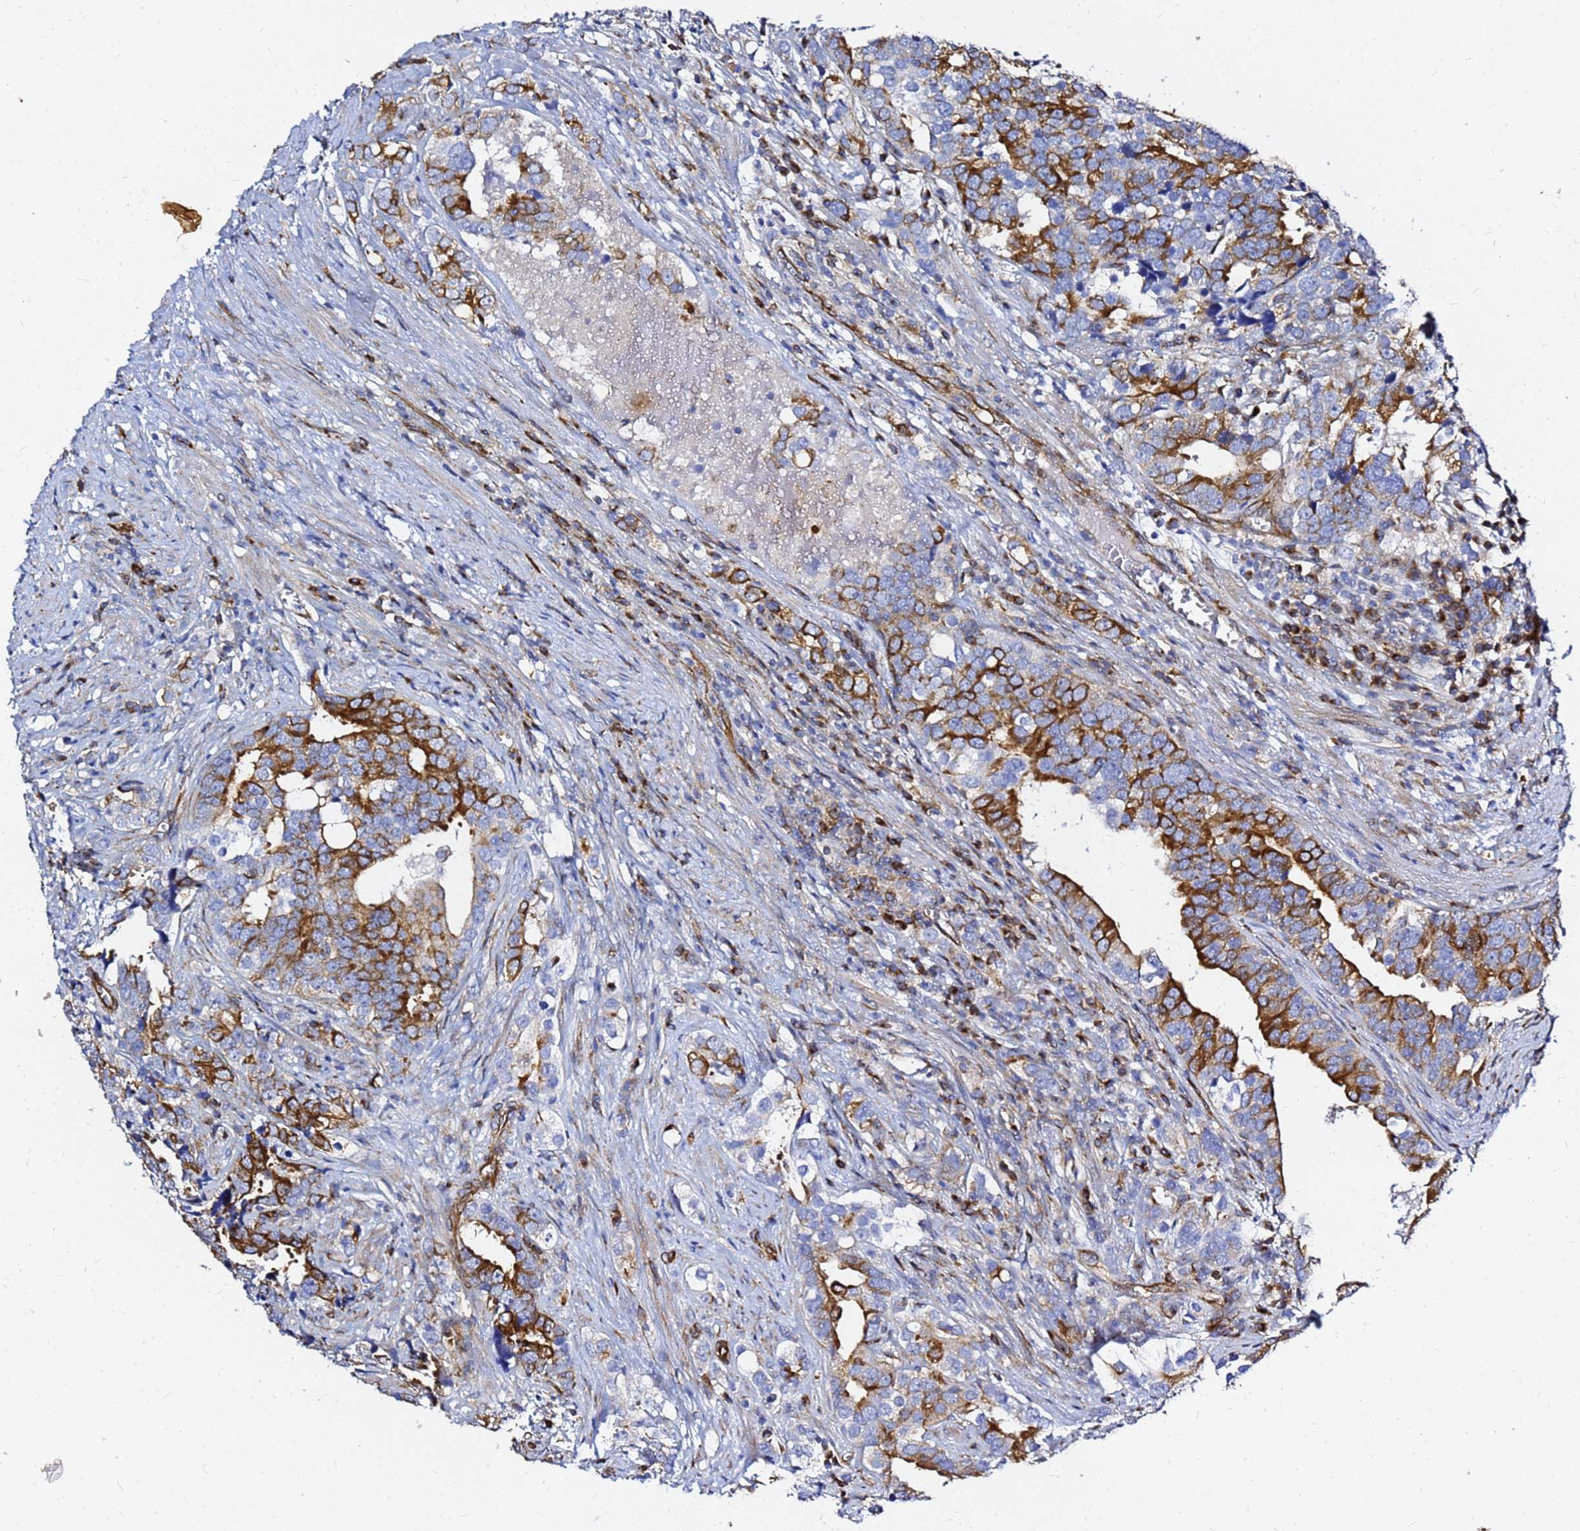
{"staining": {"intensity": "strong", "quantity": "25%-75%", "location": "cytoplasmic/membranous"}, "tissue": "prostate cancer", "cell_type": "Tumor cells", "image_type": "cancer", "snomed": [{"axis": "morphology", "description": "Adenocarcinoma, High grade"}, {"axis": "topography", "description": "Prostate"}], "caption": "Prostate cancer (adenocarcinoma (high-grade)) stained for a protein (brown) displays strong cytoplasmic/membranous positive staining in about 25%-75% of tumor cells.", "gene": "TUBA8", "patient": {"sex": "male", "age": 71}}